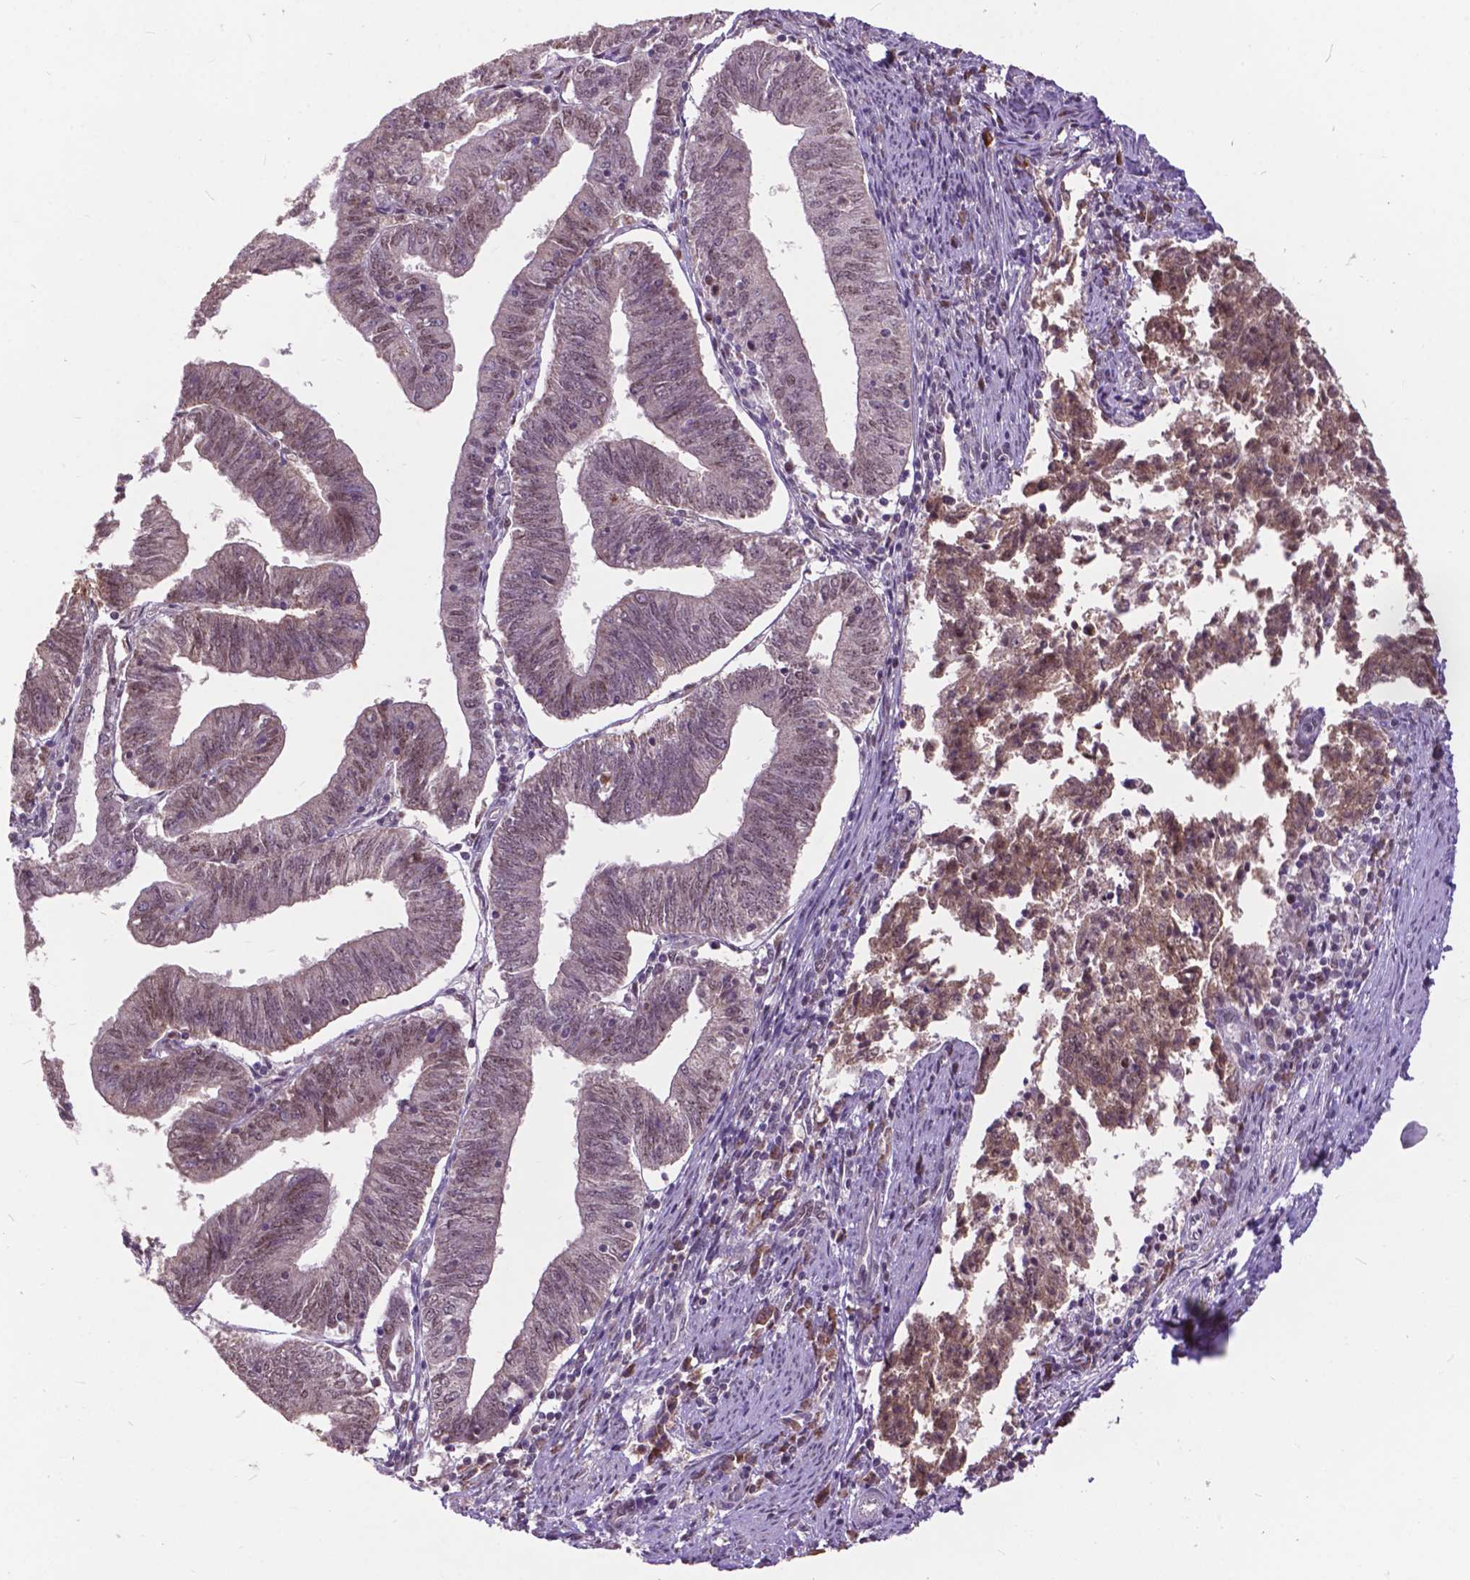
{"staining": {"intensity": "weak", "quantity": "<25%", "location": "nuclear"}, "tissue": "endometrial cancer", "cell_type": "Tumor cells", "image_type": "cancer", "snomed": [{"axis": "morphology", "description": "Adenocarcinoma, NOS"}, {"axis": "topography", "description": "Endometrium"}], "caption": "The micrograph exhibits no significant staining in tumor cells of endometrial cancer.", "gene": "MSH2", "patient": {"sex": "female", "age": 82}}